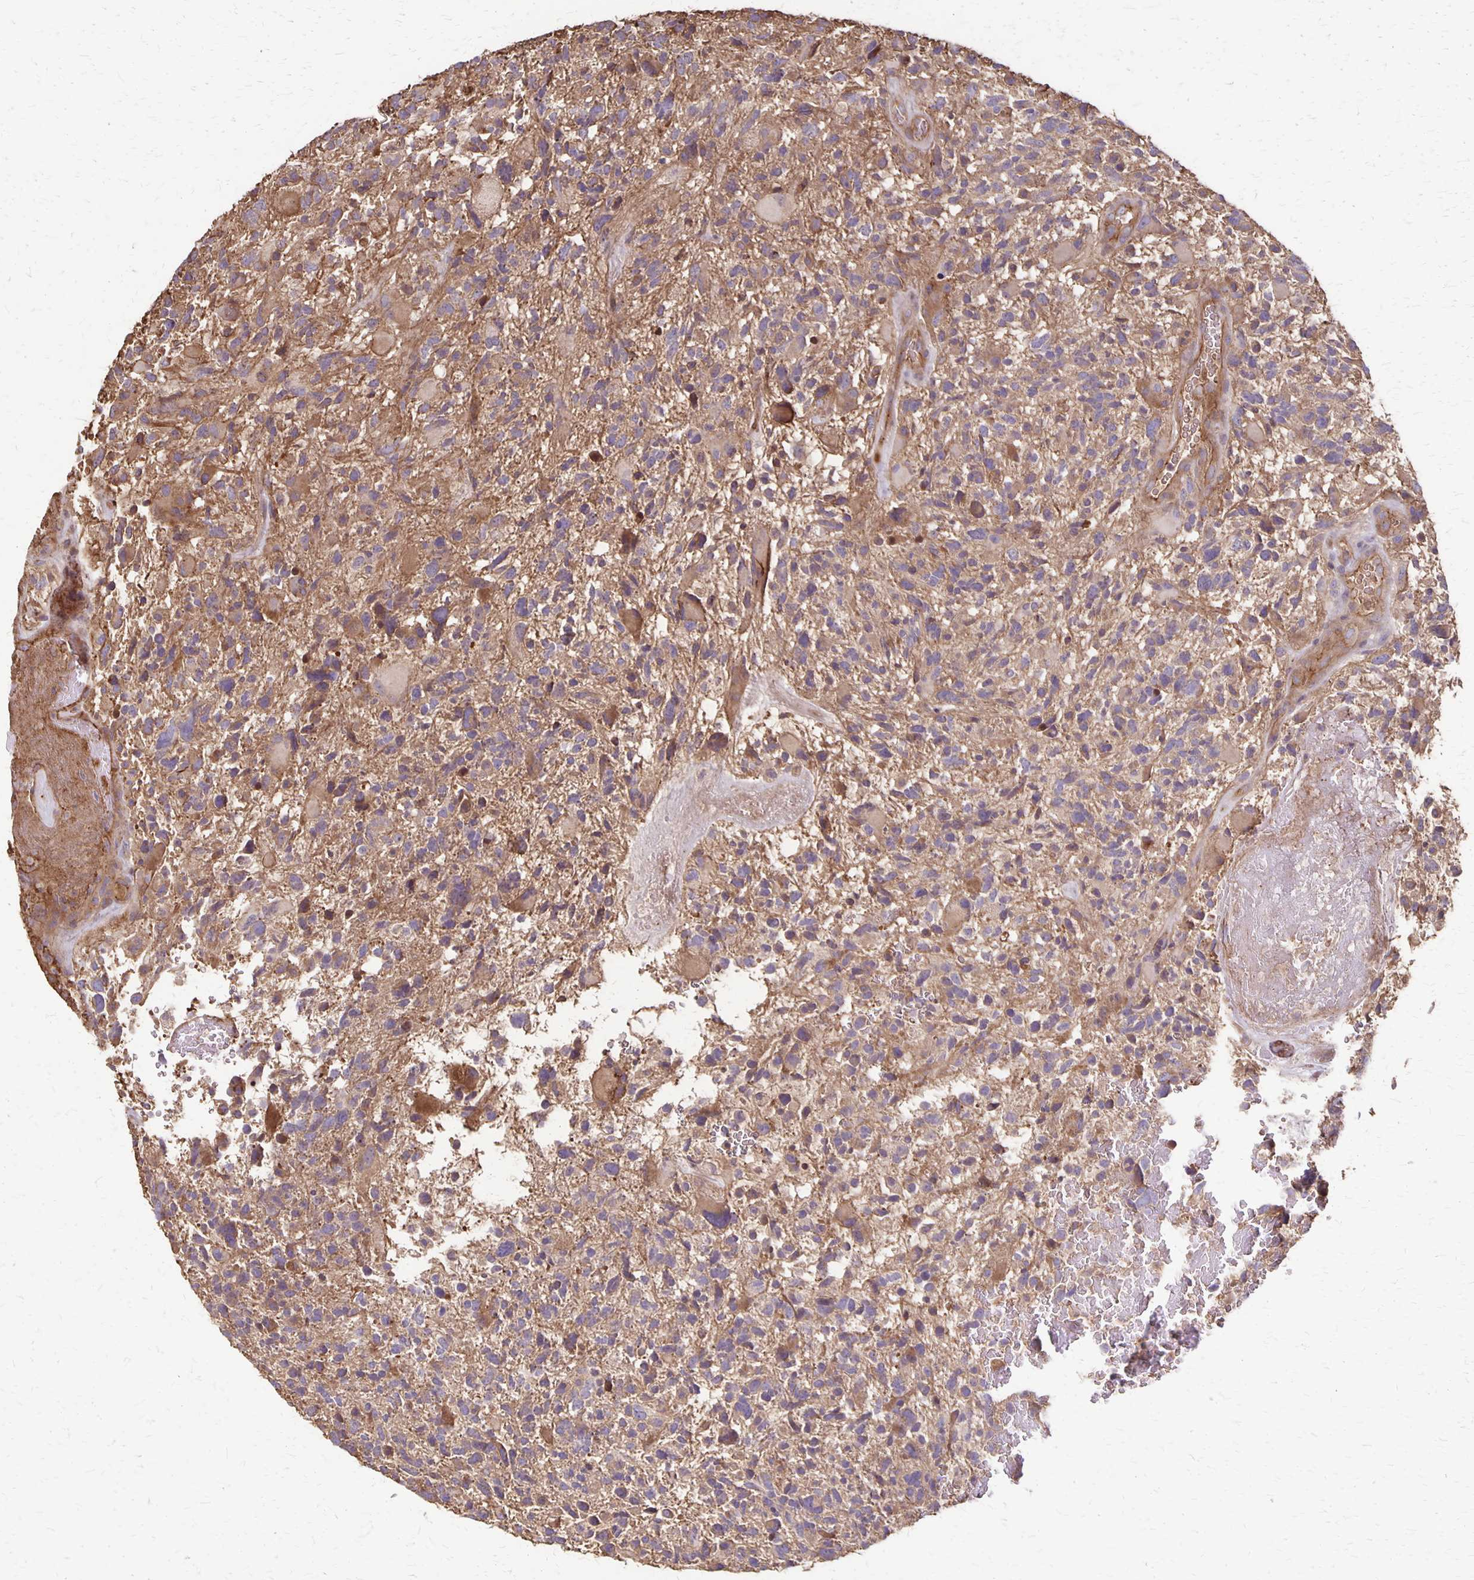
{"staining": {"intensity": "moderate", "quantity": ">75%", "location": "cytoplasmic/membranous"}, "tissue": "glioma", "cell_type": "Tumor cells", "image_type": "cancer", "snomed": [{"axis": "morphology", "description": "Glioma, malignant, High grade"}, {"axis": "topography", "description": "Brain"}], "caption": "High-magnification brightfield microscopy of glioma stained with DAB (brown) and counterstained with hematoxylin (blue). tumor cells exhibit moderate cytoplasmic/membranous expression is seen in approximately>75% of cells.", "gene": "PROM2", "patient": {"sex": "female", "age": 71}}